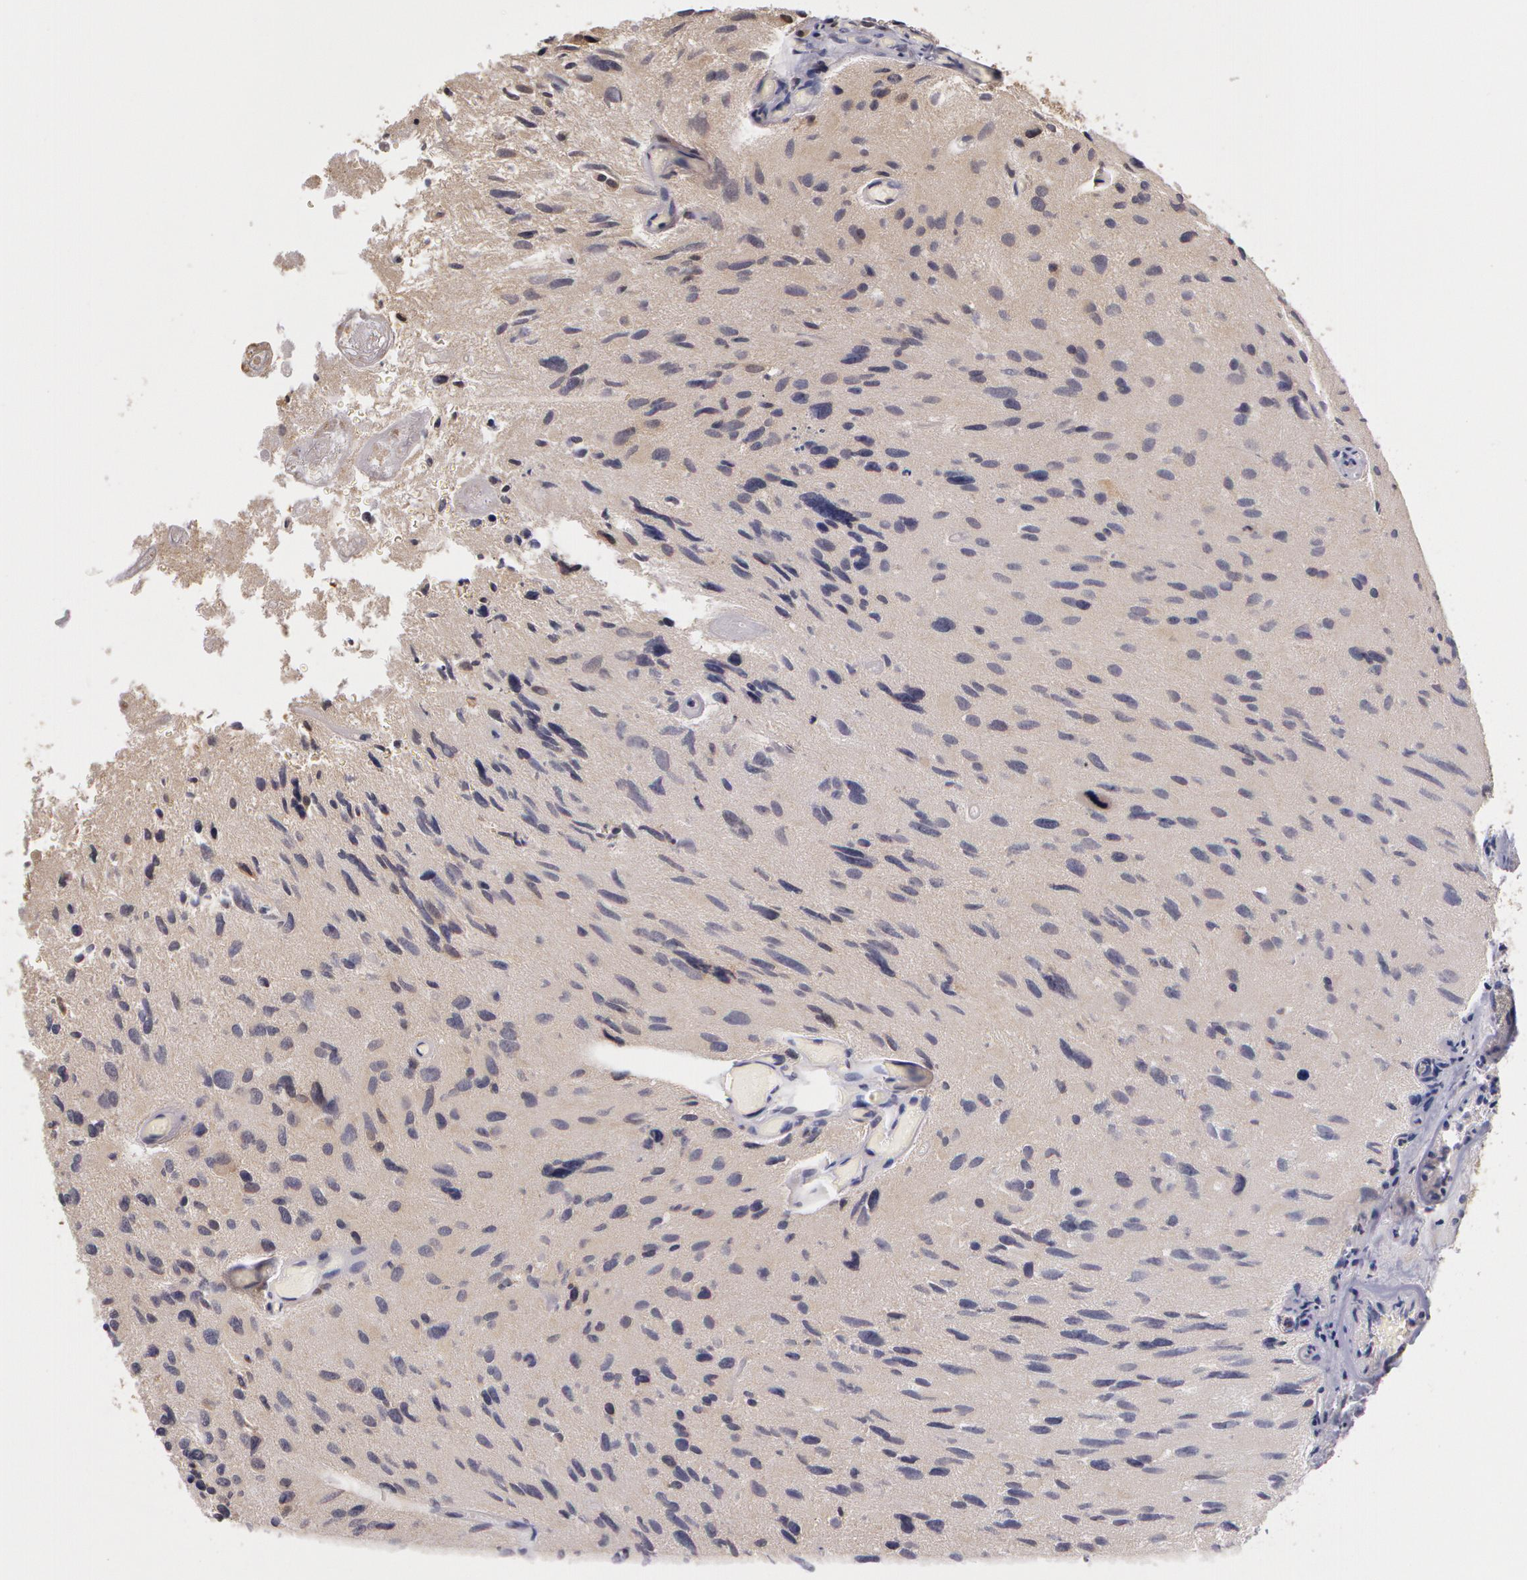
{"staining": {"intensity": "negative", "quantity": "none", "location": "none"}, "tissue": "glioma", "cell_type": "Tumor cells", "image_type": "cancer", "snomed": [{"axis": "morphology", "description": "Glioma, malignant, High grade"}, {"axis": "topography", "description": "Brain"}], "caption": "A high-resolution photomicrograph shows immunohistochemistry (IHC) staining of glioma, which exhibits no significant expression in tumor cells.", "gene": "AHSA1", "patient": {"sex": "male", "age": 69}}